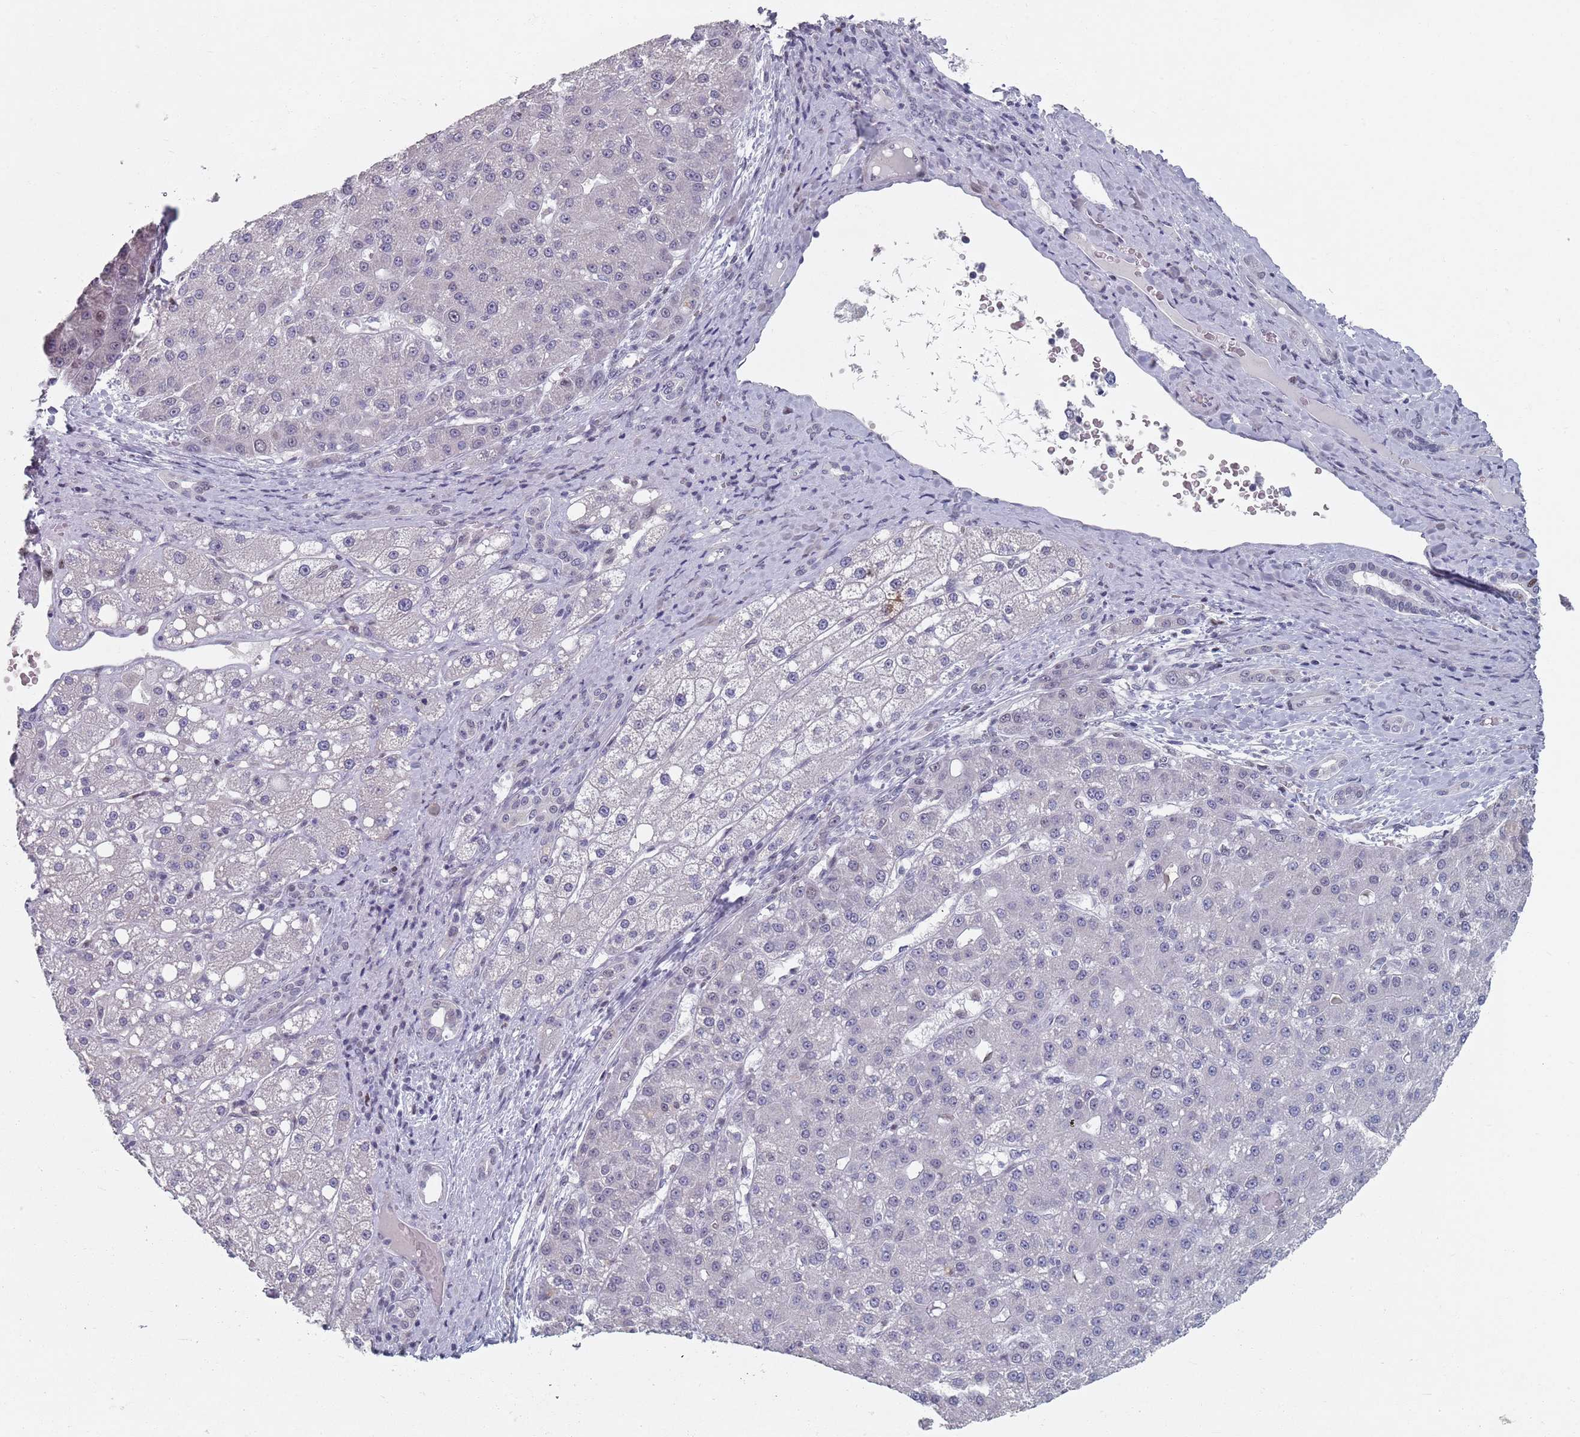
{"staining": {"intensity": "negative", "quantity": "none", "location": "none"}, "tissue": "liver cancer", "cell_type": "Tumor cells", "image_type": "cancer", "snomed": [{"axis": "morphology", "description": "Carcinoma, Hepatocellular, NOS"}, {"axis": "topography", "description": "Liver"}], "caption": "The IHC histopathology image has no significant expression in tumor cells of hepatocellular carcinoma (liver) tissue.", "gene": "SAMD1", "patient": {"sex": "male", "age": 67}}